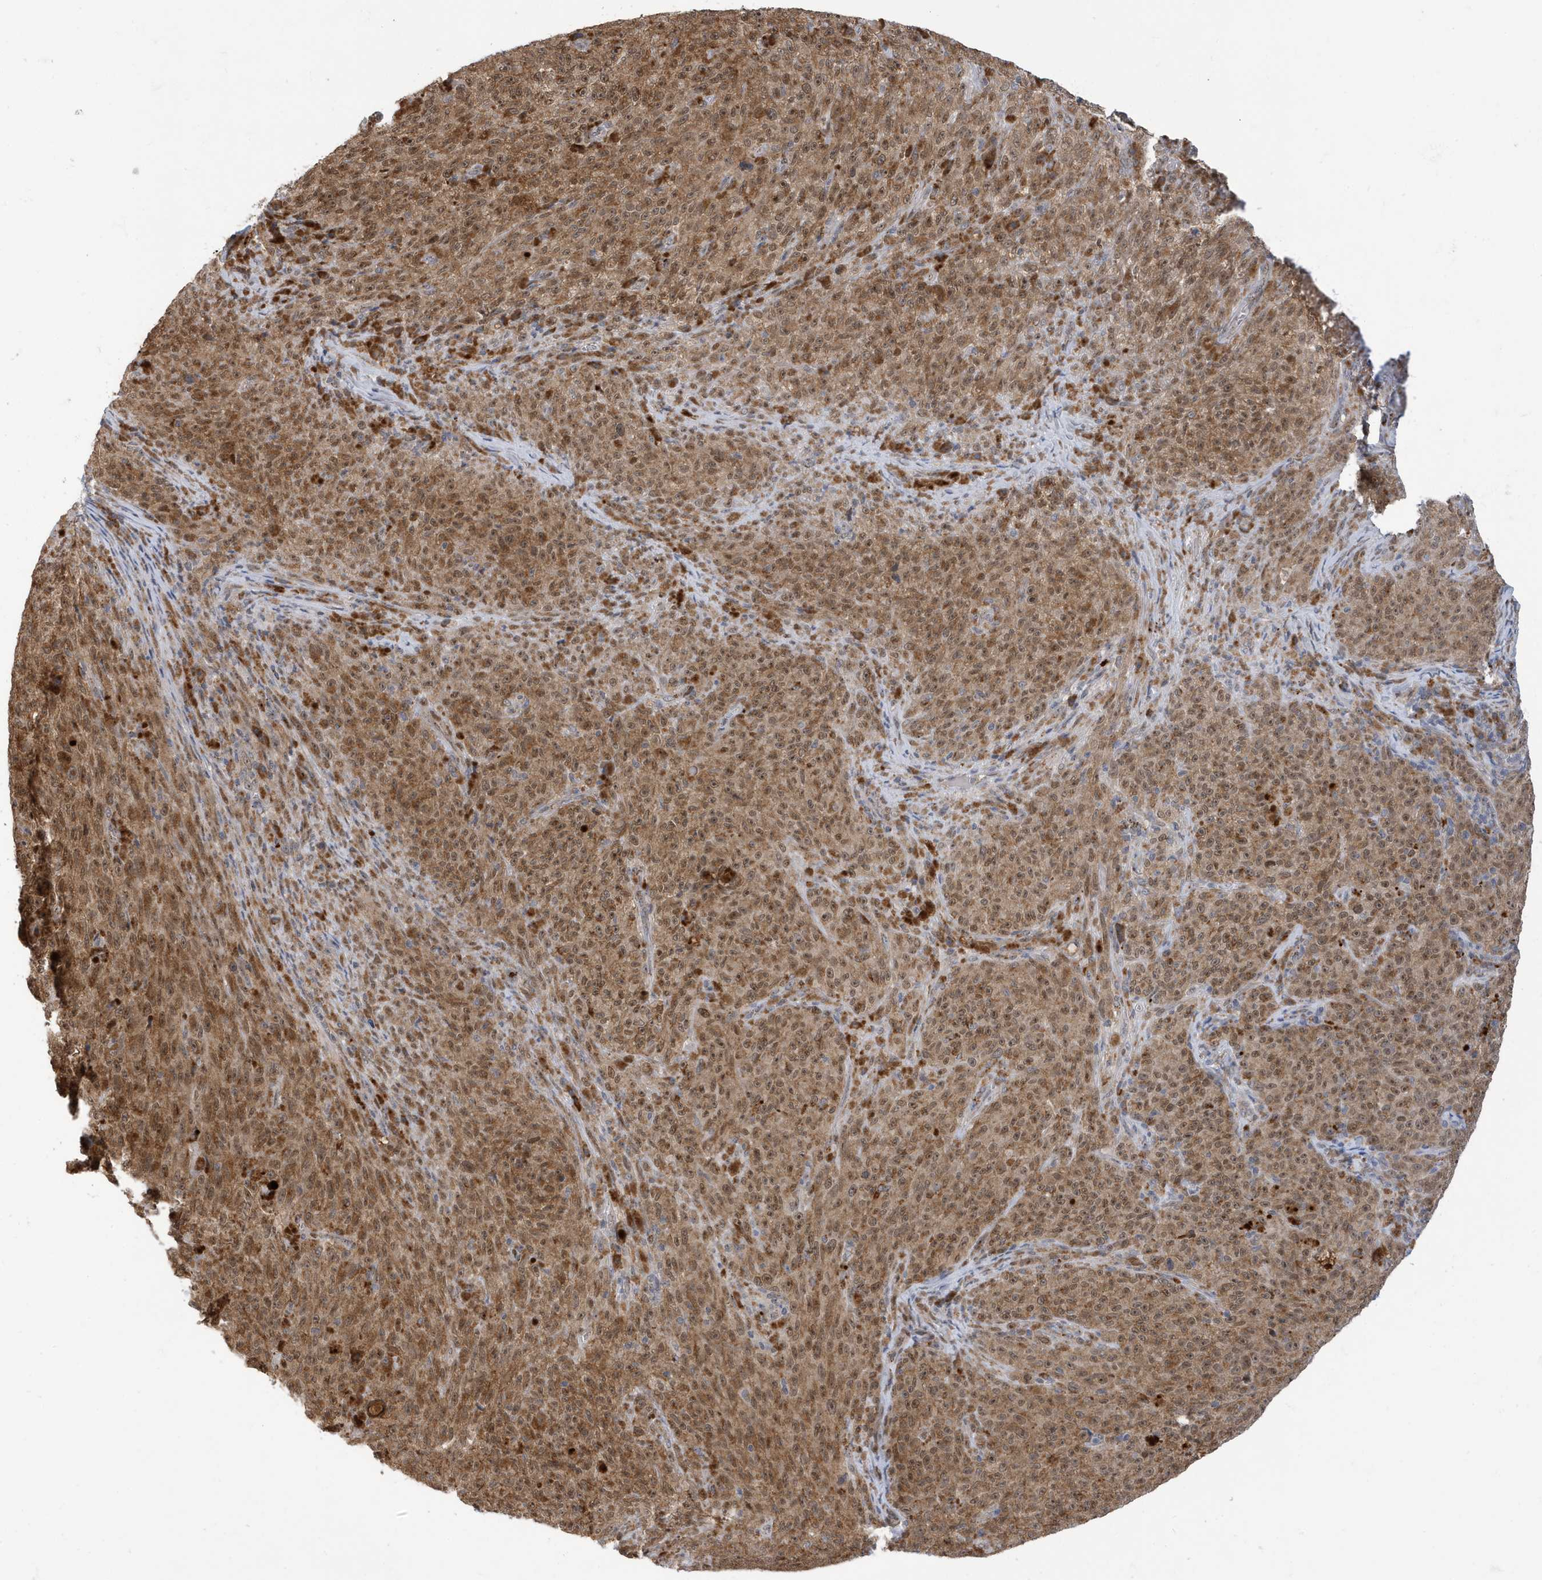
{"staining": {"intensity": "moderate", "quantity": ">75%", "location": "cytoplasmic/membranous,nuclear"}, "tissue": "melanoma", "cell_type": "Tumor cells", "image_type": "cancer", "snomed": [{"axis": "morphology", "description": "Malignant melanoma, NOS"}, {"axis": "topography", "description": "Skin"}], "caption": "Immunohistochemistry staining of melanoma, which displays medium levels of moderate cytoplasmic/membranous and nuclear positivity in about >75% of tumor cells indicating moderate cytoplasmic/membranous and nuclear protein staining. The staining was performed using DAB (3,3'-diaminobenzidine) (brown) for protein detection and nuclei were counterstained in hematoxylin (blue).", "gene": "ZNF507", "patient": {"sex": "female", "age": 82}}